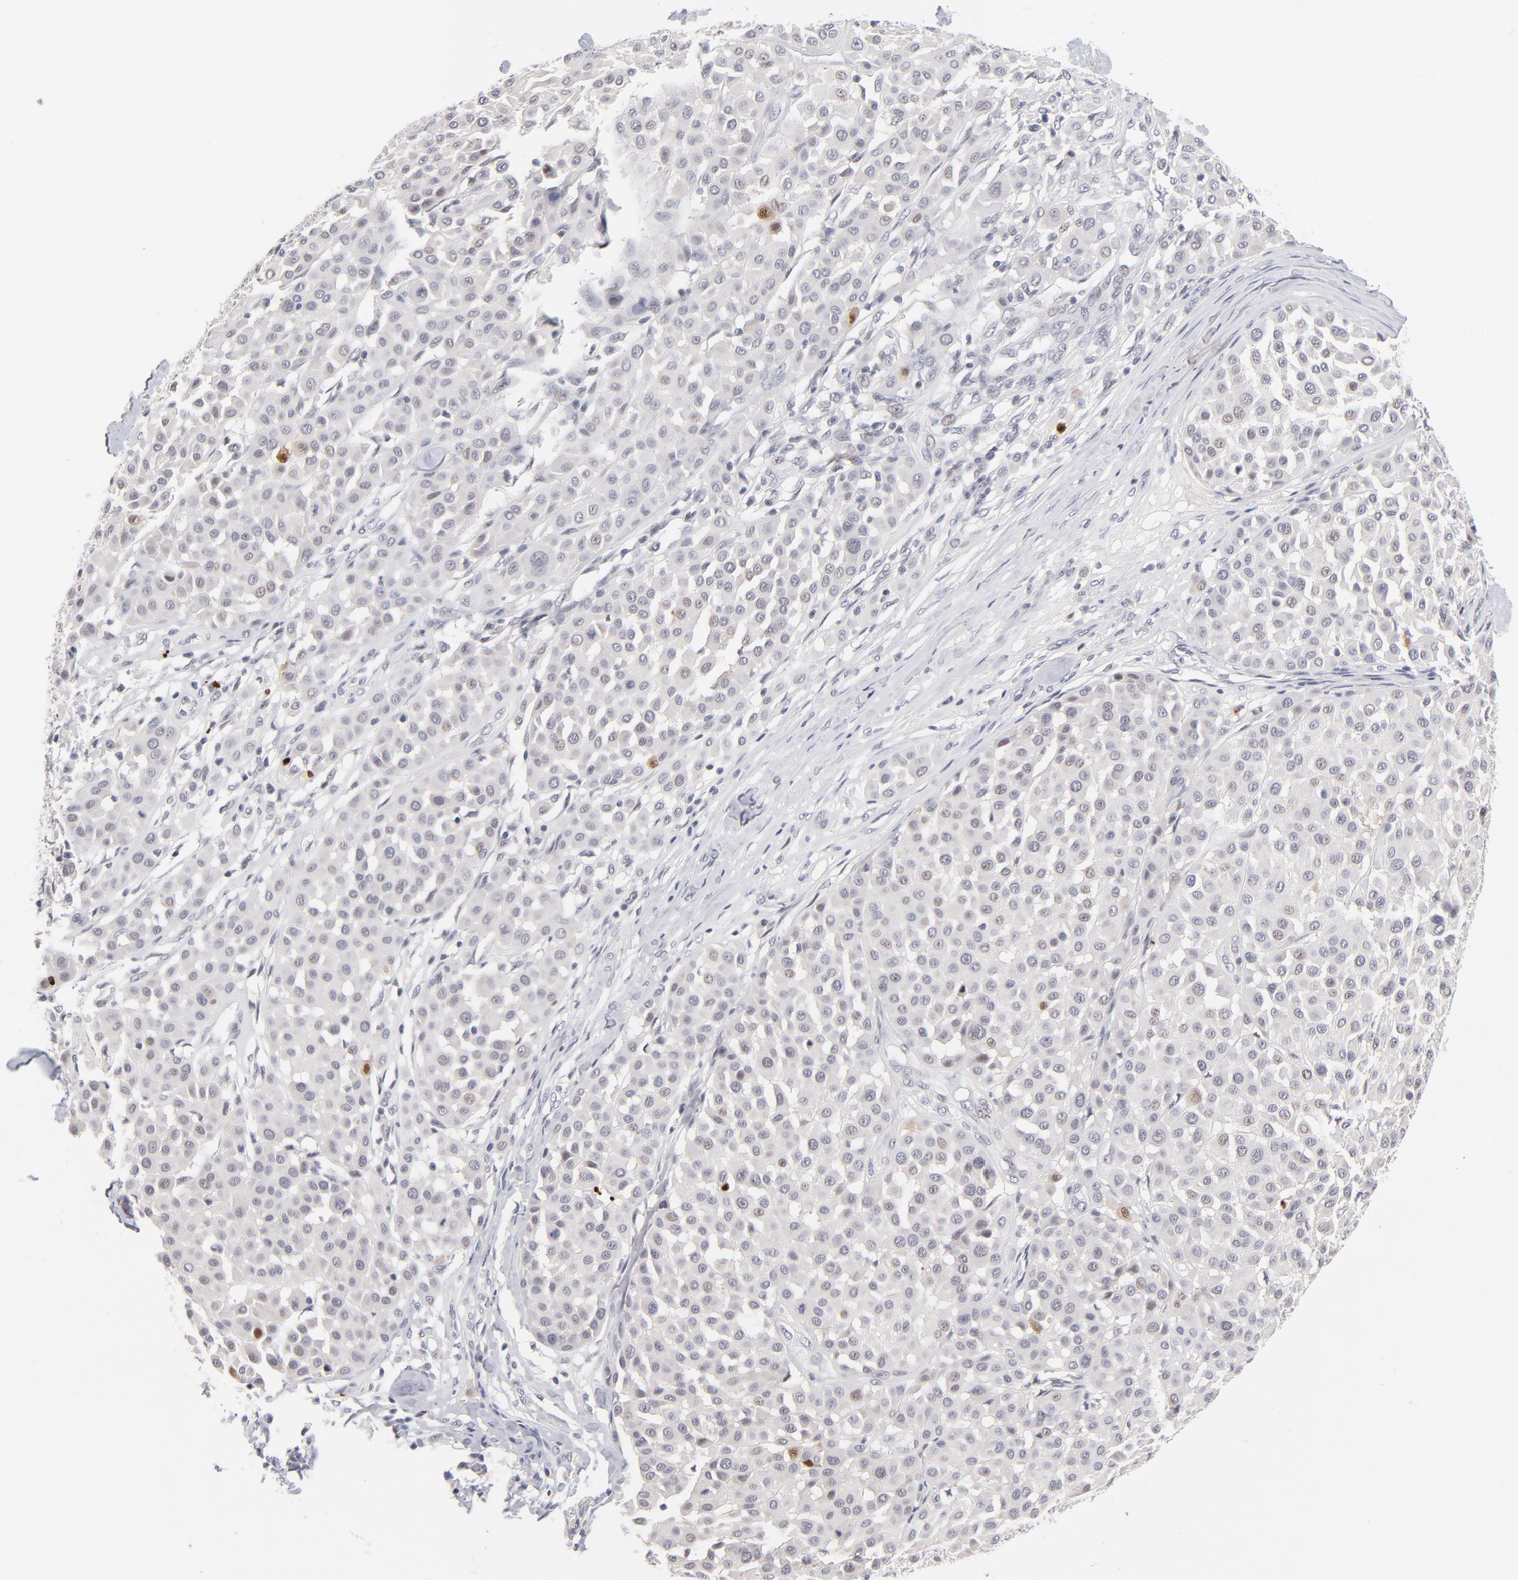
{"staining": {"intensity": "weak", "quantity": "<25%", "location": "cytoplasmic/membranous,nuclear"}, "tissue": "melanoma", "cell_type": "Tumor cells", "image_type": "cancer", "snomed": [{"axis": "morphology", "description": "Malignant melanoma, Metastatic site"}, {"axis": "topography", "description": "Soft tissue"}], "caption": "This is a histopathology image of immunohistochemistry staining of melanoma, which shows no expression in tumor cells.", "gene": "PARP1", "patient": {"sex": "male", "age": 41}}